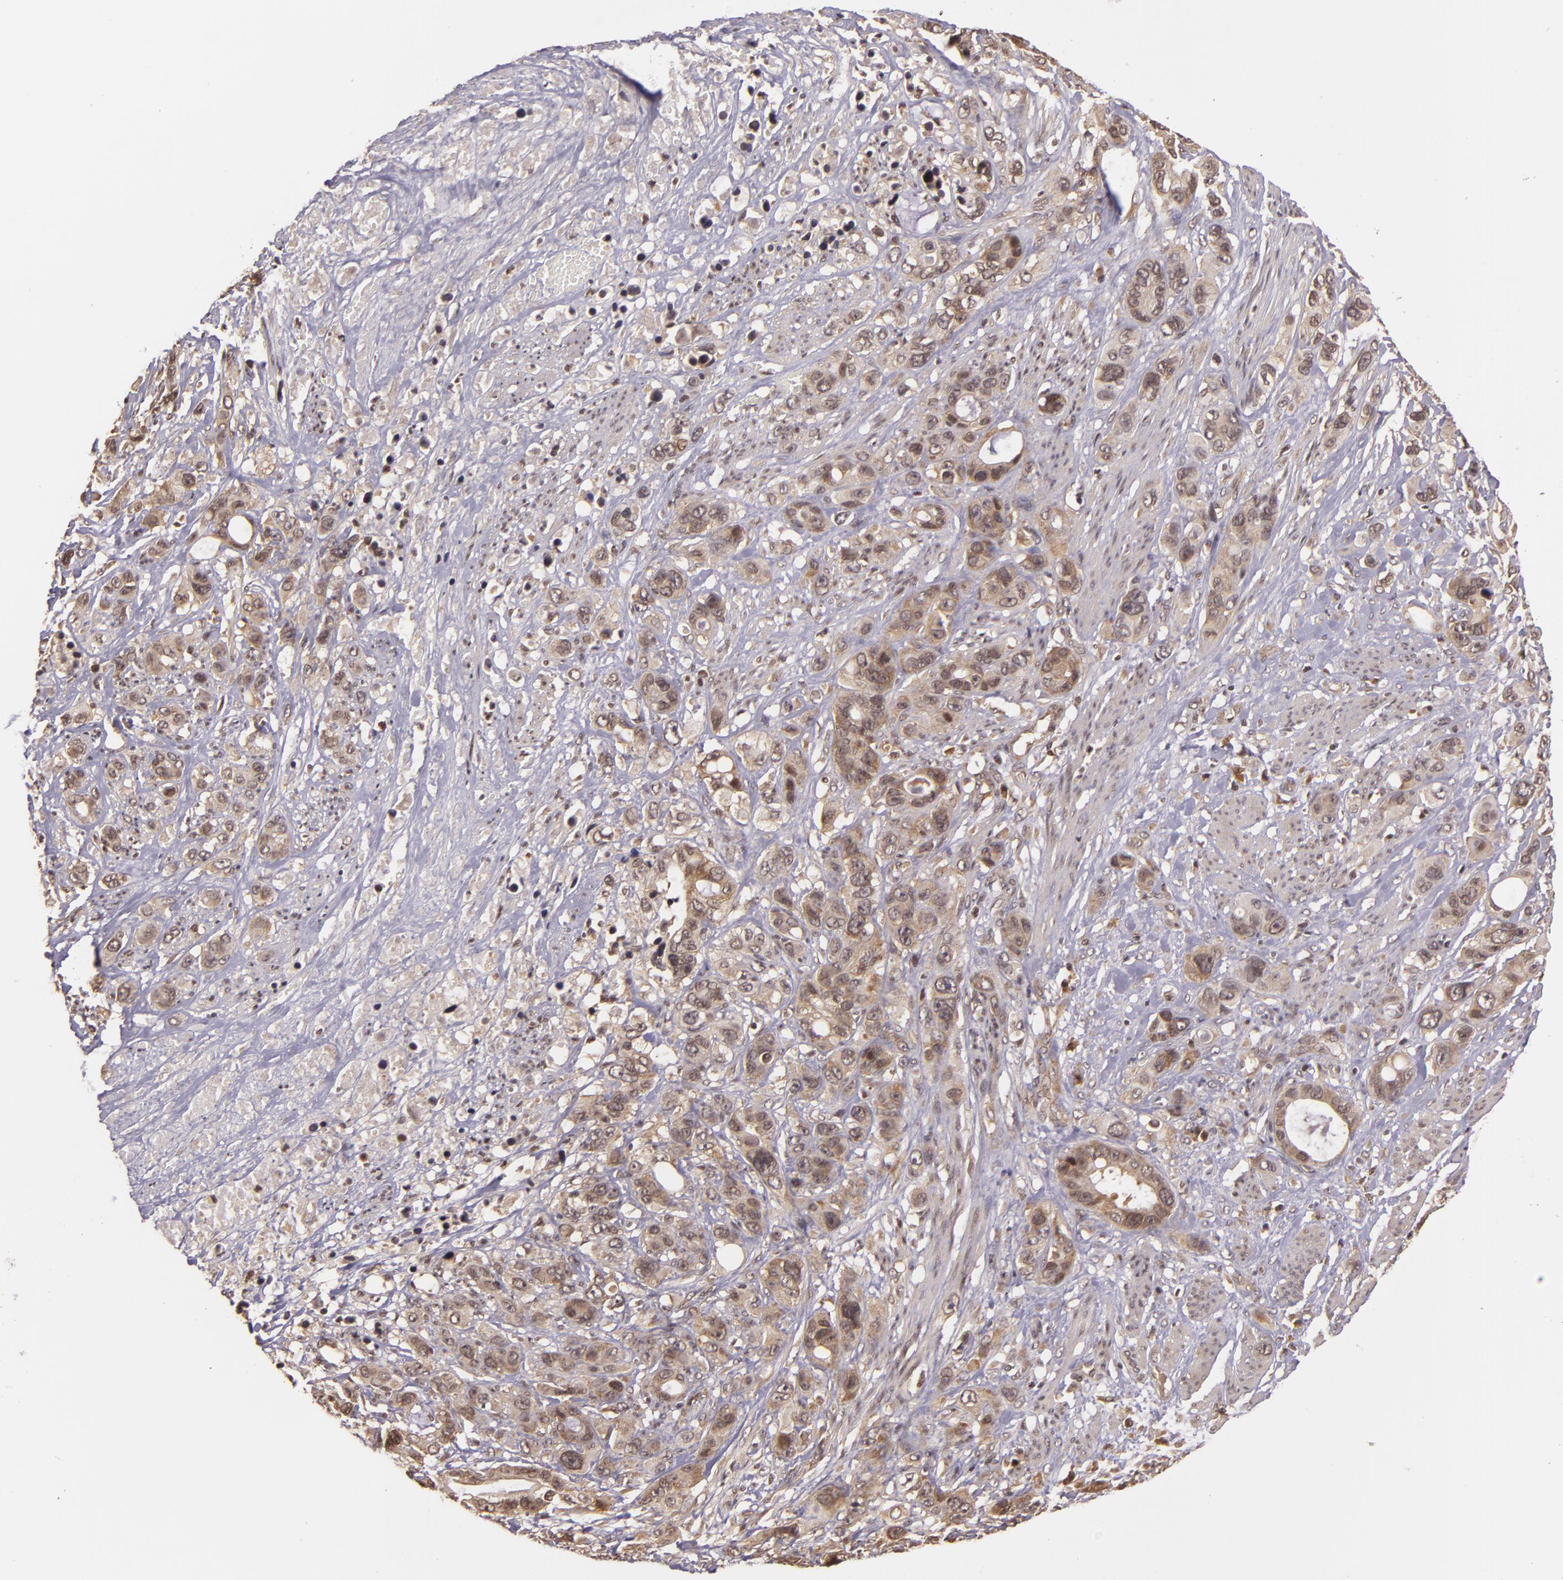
{"staining": {"intensity": "weak", "quantity": "25%-75%", "location": "cytoplasmic/membranous,nuclear"}, "tissue": "stomach cancer", "cell_type": "Tumor cells", "image_type": "cancer", "snomed": [{"axis": "morphology", "description": "Adenocarcinoma, NOS"}, {"axis": "topography", "description": "Stomach, upper"}], "caption": "Weak cytoplasmic/membranous and nuclear expression for a protein is seen in about 25%-75% of tumor cells of stomach cancer using immunohistochemistry (IHC).", "gene": "TXNRD2", "patient": {"sex": "male", "age": 47}}